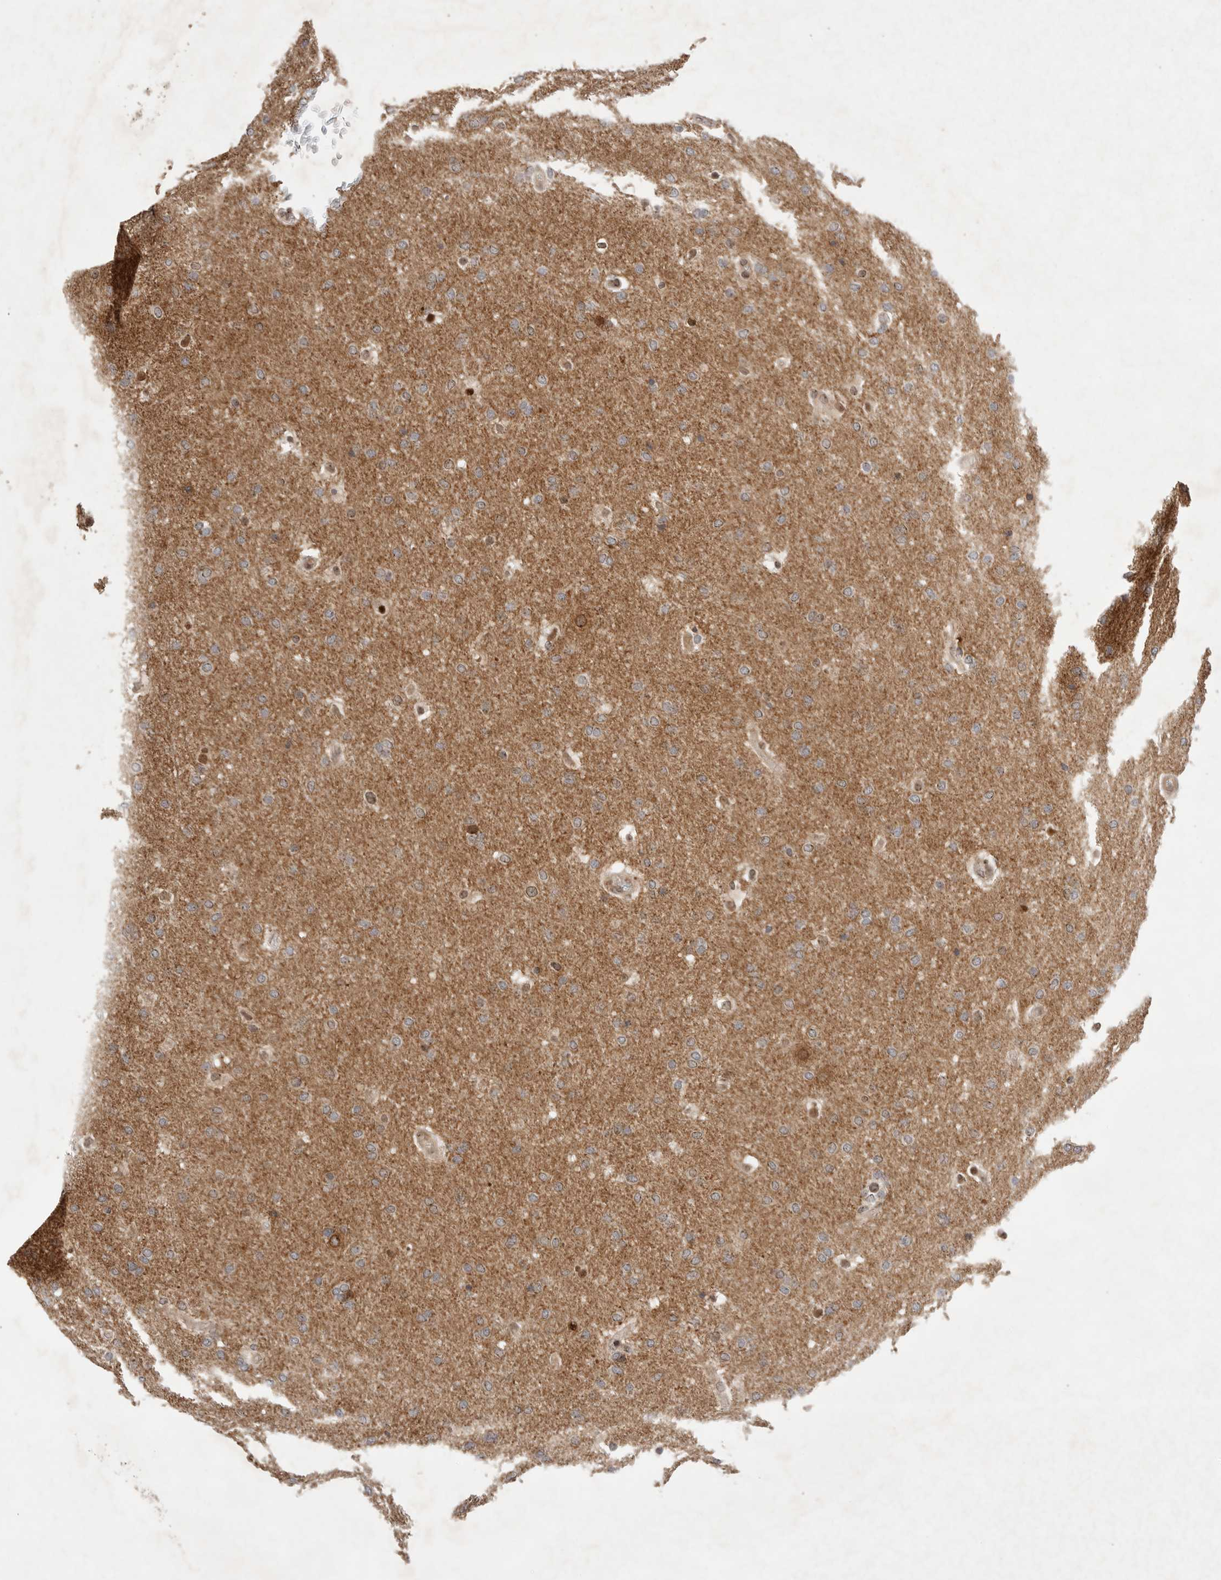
{"staining": {"intensity": "negative", "quantity": "none", "location": "none"}, "tissue": "glioma", "cell_type": "Tumor cells", "image_type": "cancer", "snomed": [{"axis": "morphology", "description": "Glioma, malignant, Low grade"}, {"axis": "topography", "description": "Brain"}], "caption": "IHC of glioma exhibits no positivity in tumor cells.", "gene": "LEMD3", "patient": {"sex": "female", "age": 37}}